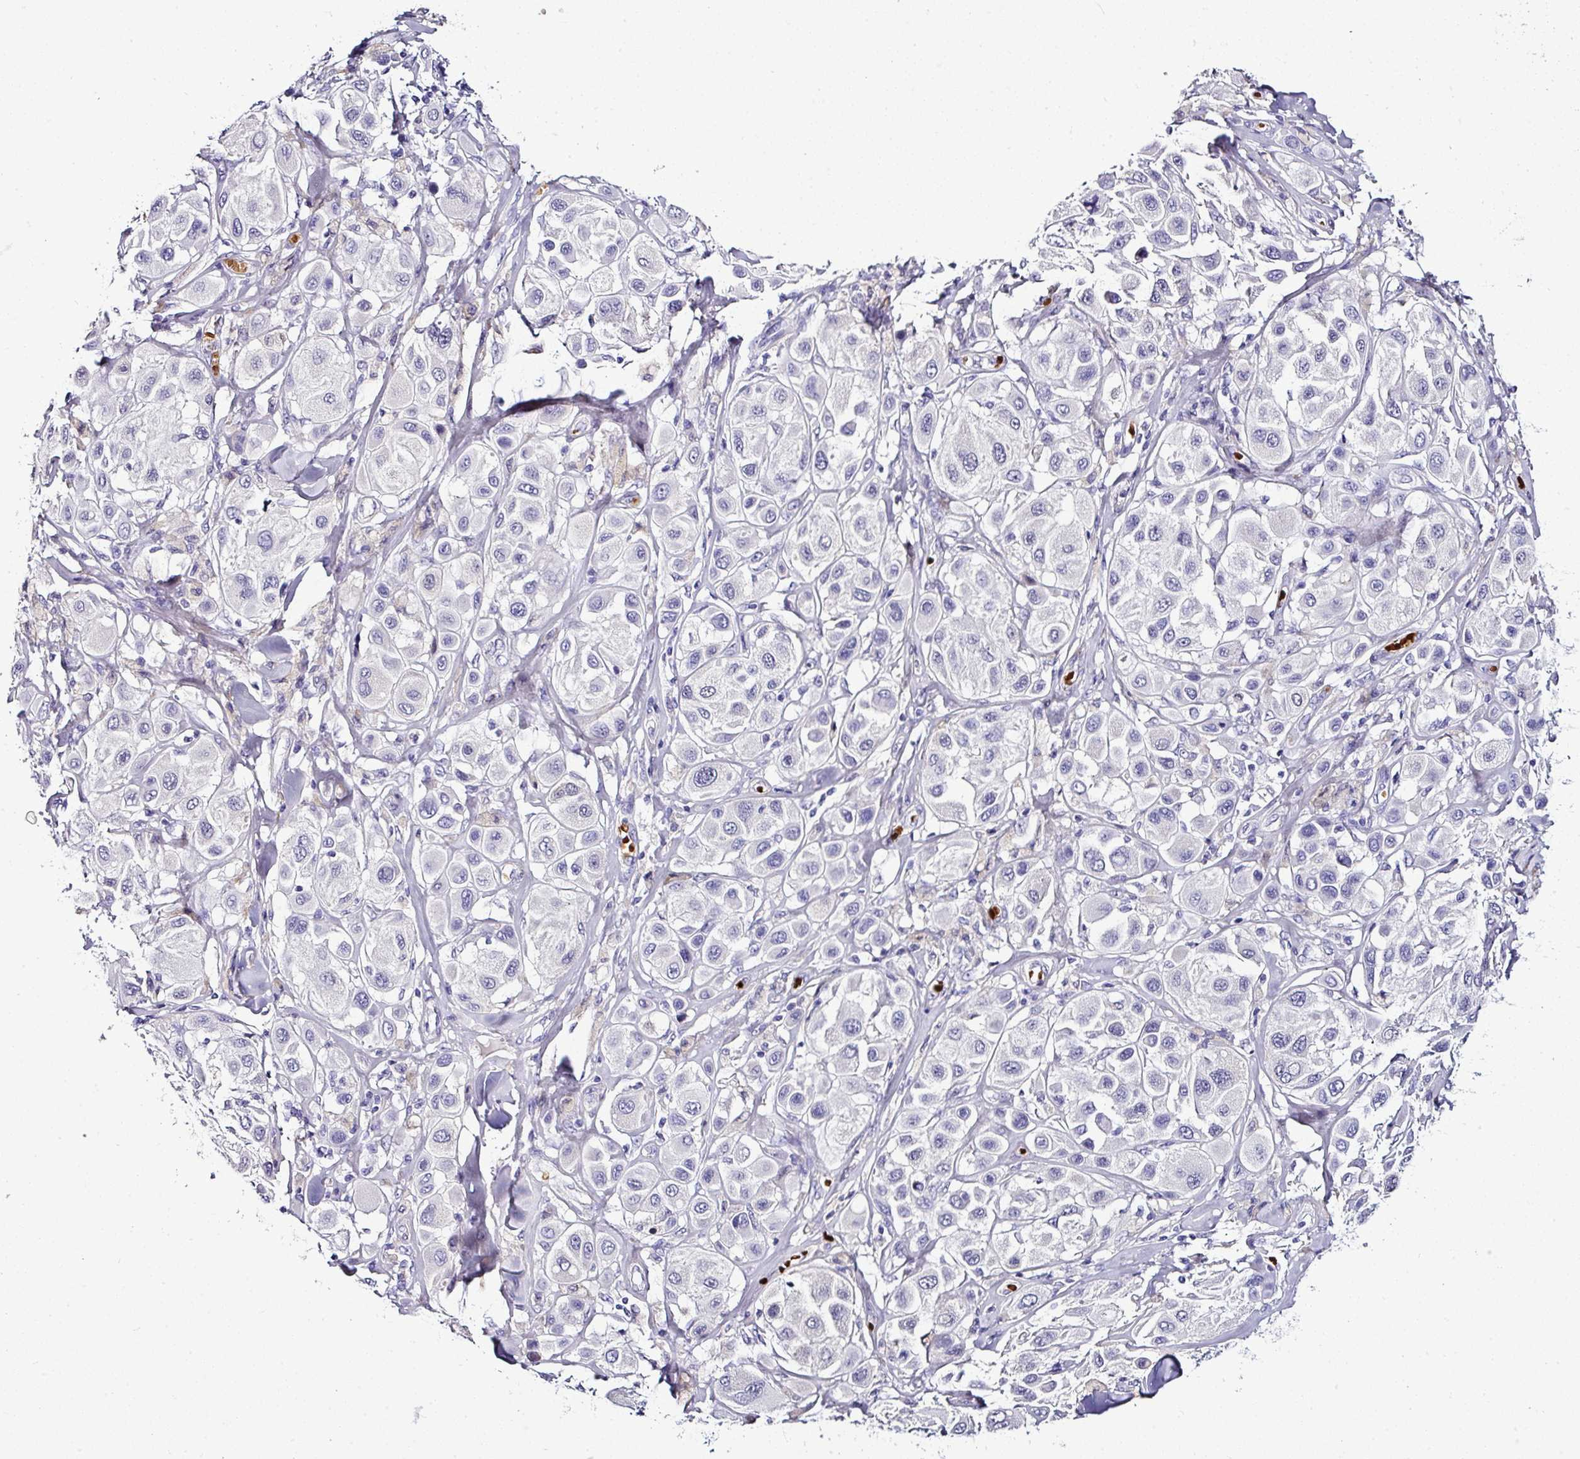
{"staining": {"intensity": "negative", "quantity": "none", "location": "none"}, "tissue": "melanoma", "cell_type": "Tumor cells", "image_type": "cancer", "snomed": [{"axis": "morphology", "description": "Malignant melanoma, Metastatic site"}, {"axis": "topography", "description": "Skin"}], "caption": "Immunohistochemistry of malignant melanoma (metastatic site) displays no positivity in tumor cells.", "gene": "NAPSA", "patient": {"sex": "male", "age": 41}}